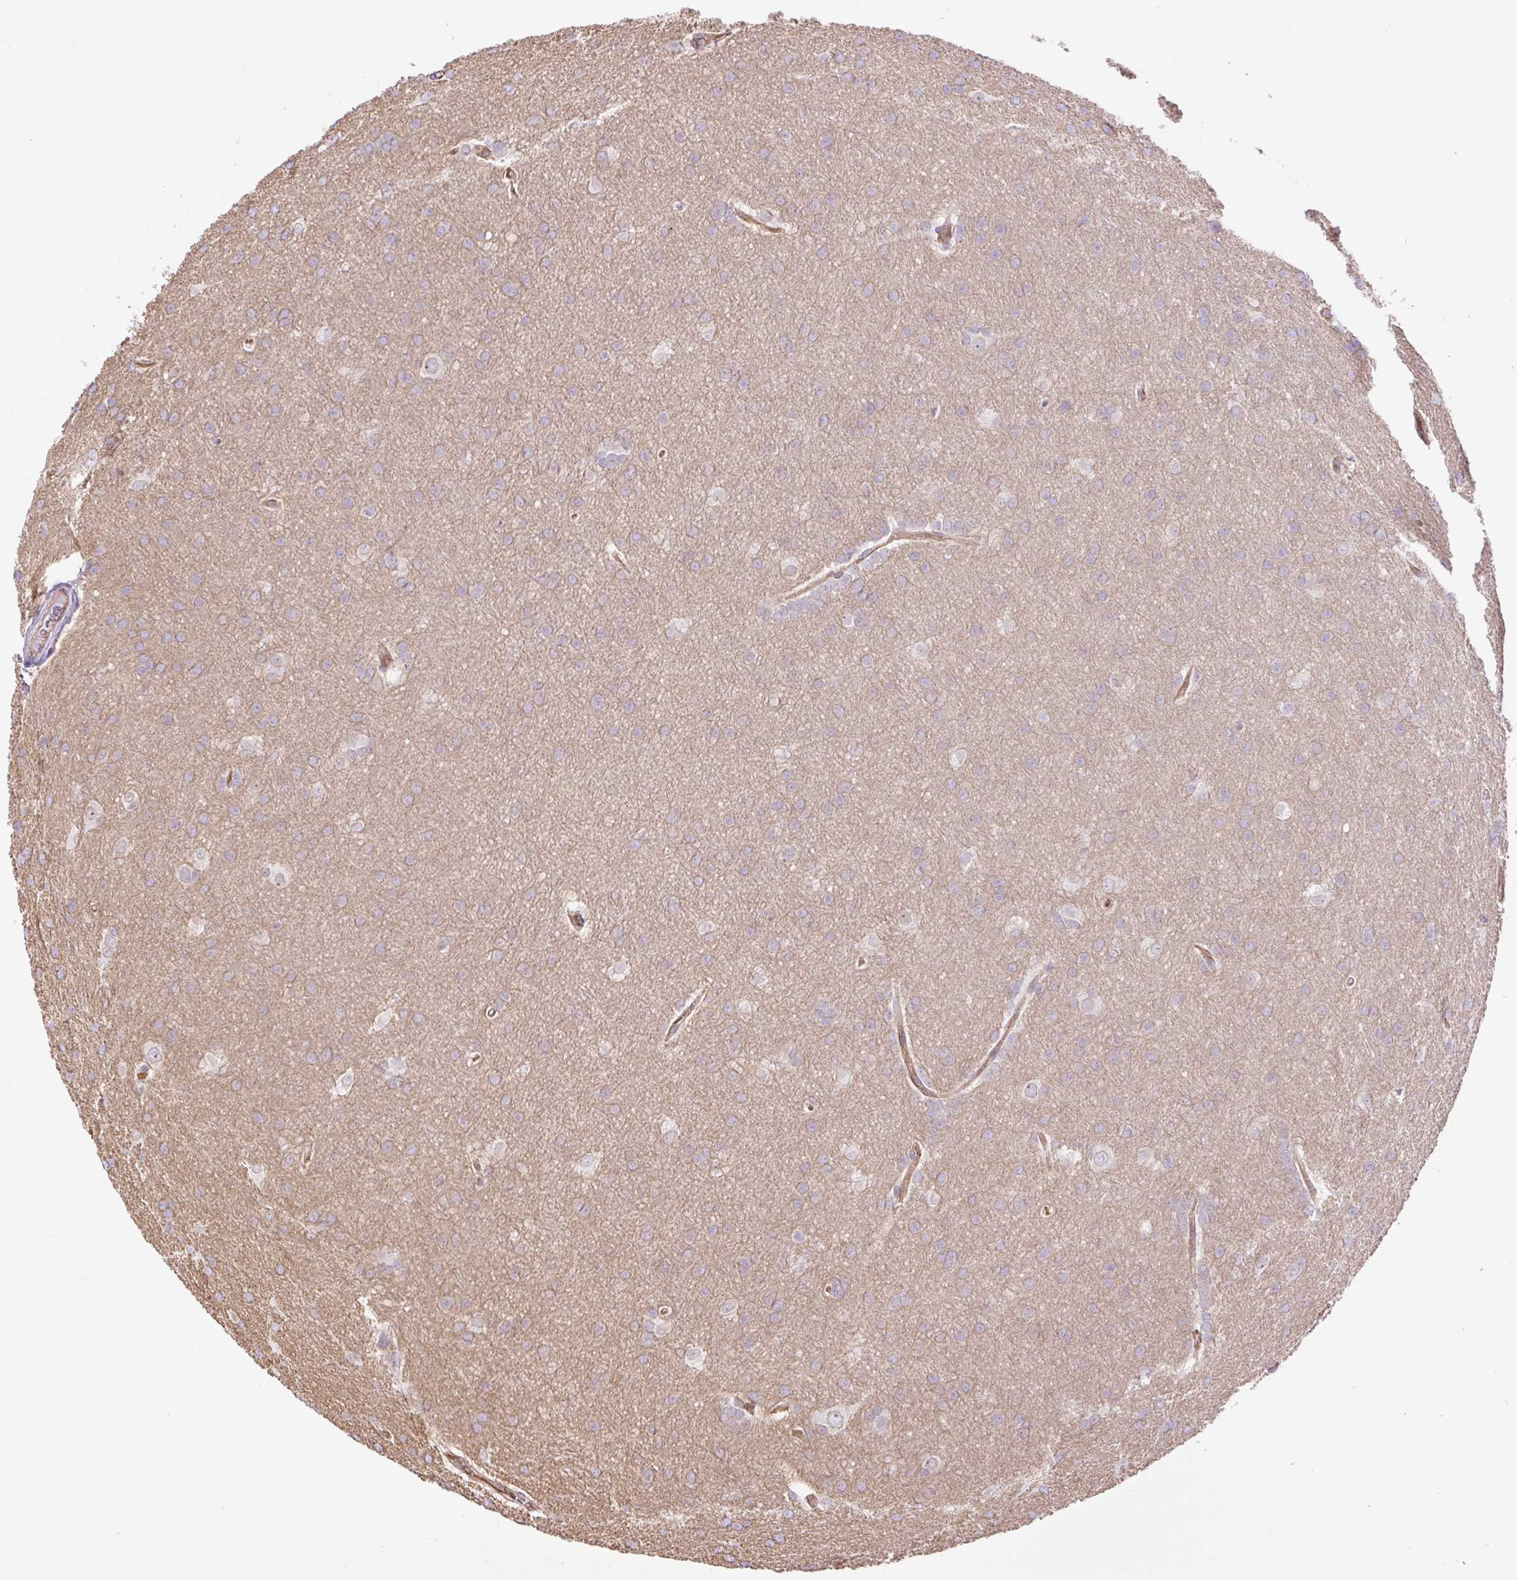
{"staining": {"intensity": "weak", "quantity": "25%-75%", "location": "cytoplasmic/membranous"}, "tissue": "glioma", "cell_type": "Tumor cells", "image_type": "cancer", "snomed": [{"axis": "morphology", "description": "Glioma, malignant, Low grade"}, {"axis": "topography", "description": "Brain"}], "caption": "Weak cytoplasmic/membranous positivity for a protein is present in approximately 25%-75% of tumor cells of glioma using IHC.", "gene": "MYO5C", "patient": {"sex": "female", "age": 32}}